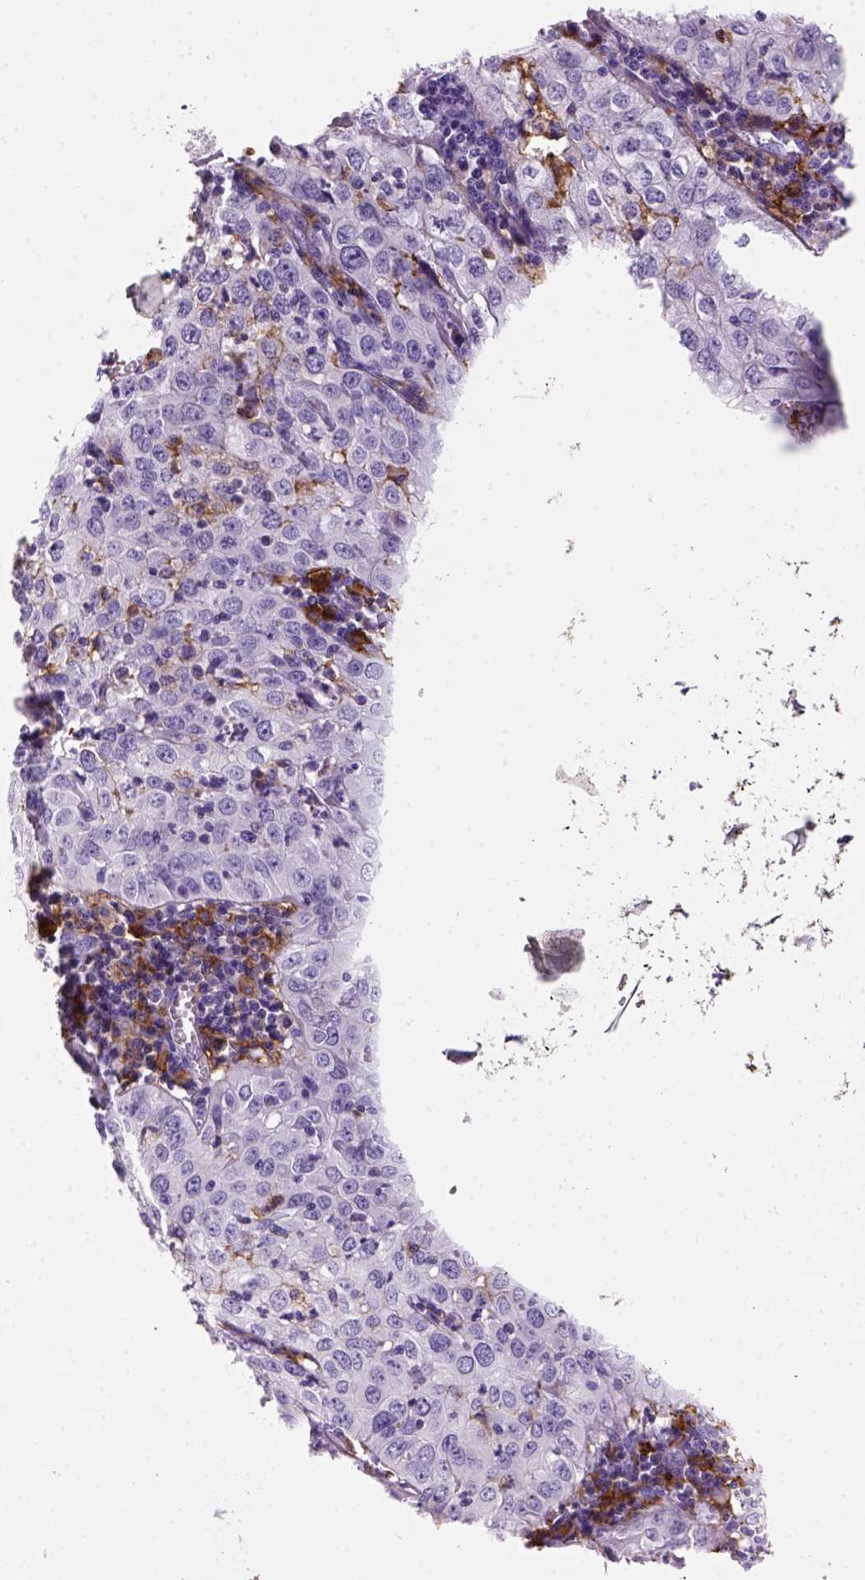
{"staining": {"intensity": "negative", "quantity": "none", "location": "none"}, "tissue": "cervical cancer", "cell_type": "Tumor cells", "image_type": "cancer", "snomed": [{"axis": "morphology", "description": "Squamous cell carcinoma, NOS"}, {"axis": "topography", "description": "Cervix"}], "caption": "Tumor cells show no significant protein staining in cervical cancer. (Brightfield microscopy of DAB immunohistochemistry at high magnification).", "gene": "CD14", "patient": {"sex": "female", "age": 24}}